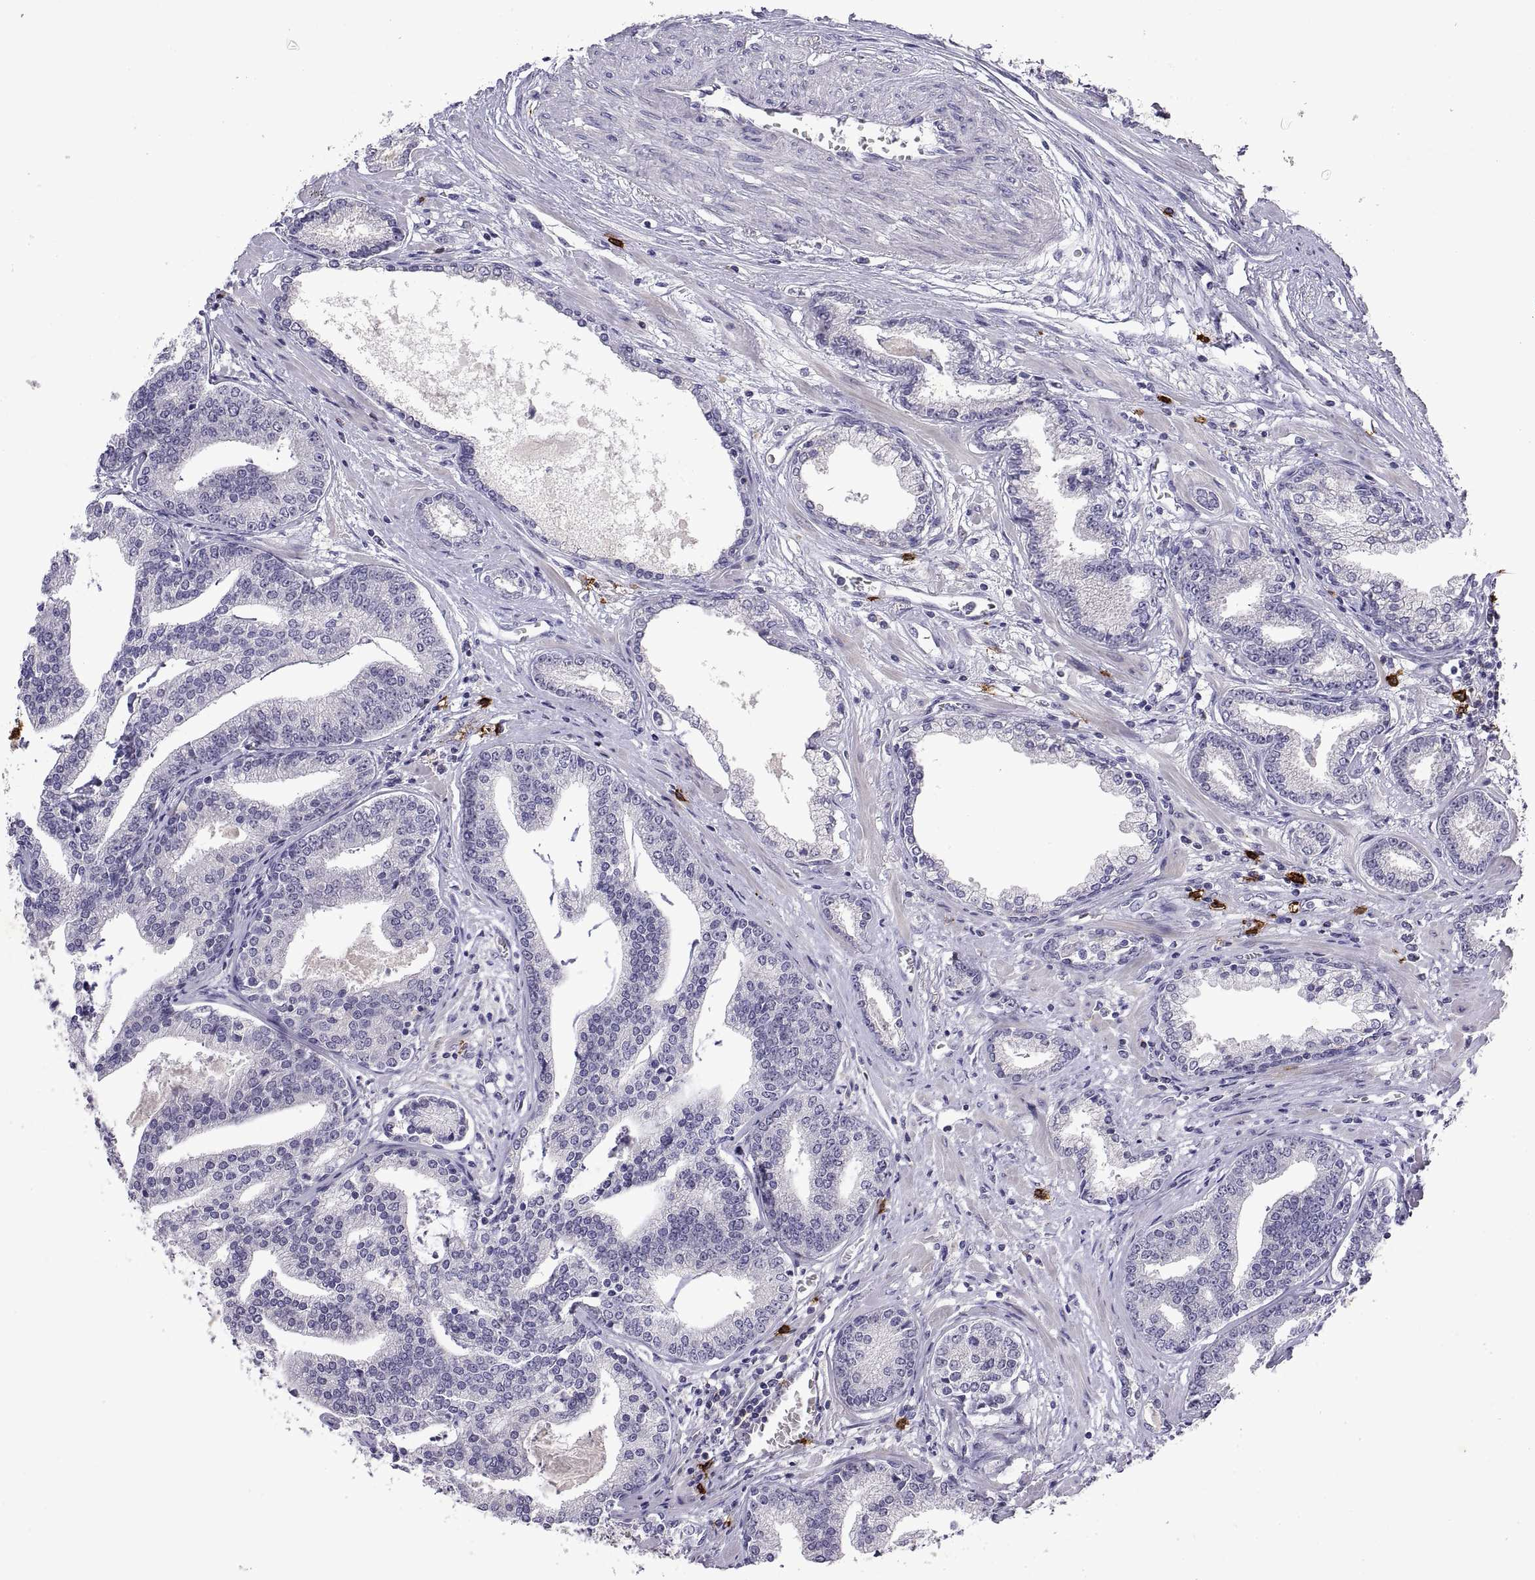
{"staining": {"intensity": "negative", "quantity": "none", "location": "none"}, "tissue": "prostate cancer", "cell_type": "Tumor cells", "image_type": "cancer", "snomed": [{"axis": "morphology", "description": "Adenocarcinoma, NOS"}, {"axis": "topography", "description": "Prostate"}], "caption": "Immunohistochemistry (IHC) of human adenocarcinoma (prostate) demonstrates no staining in tumor cells.", "gene": "MS4A1", "patient": {"sex": "male", "age": 64}}